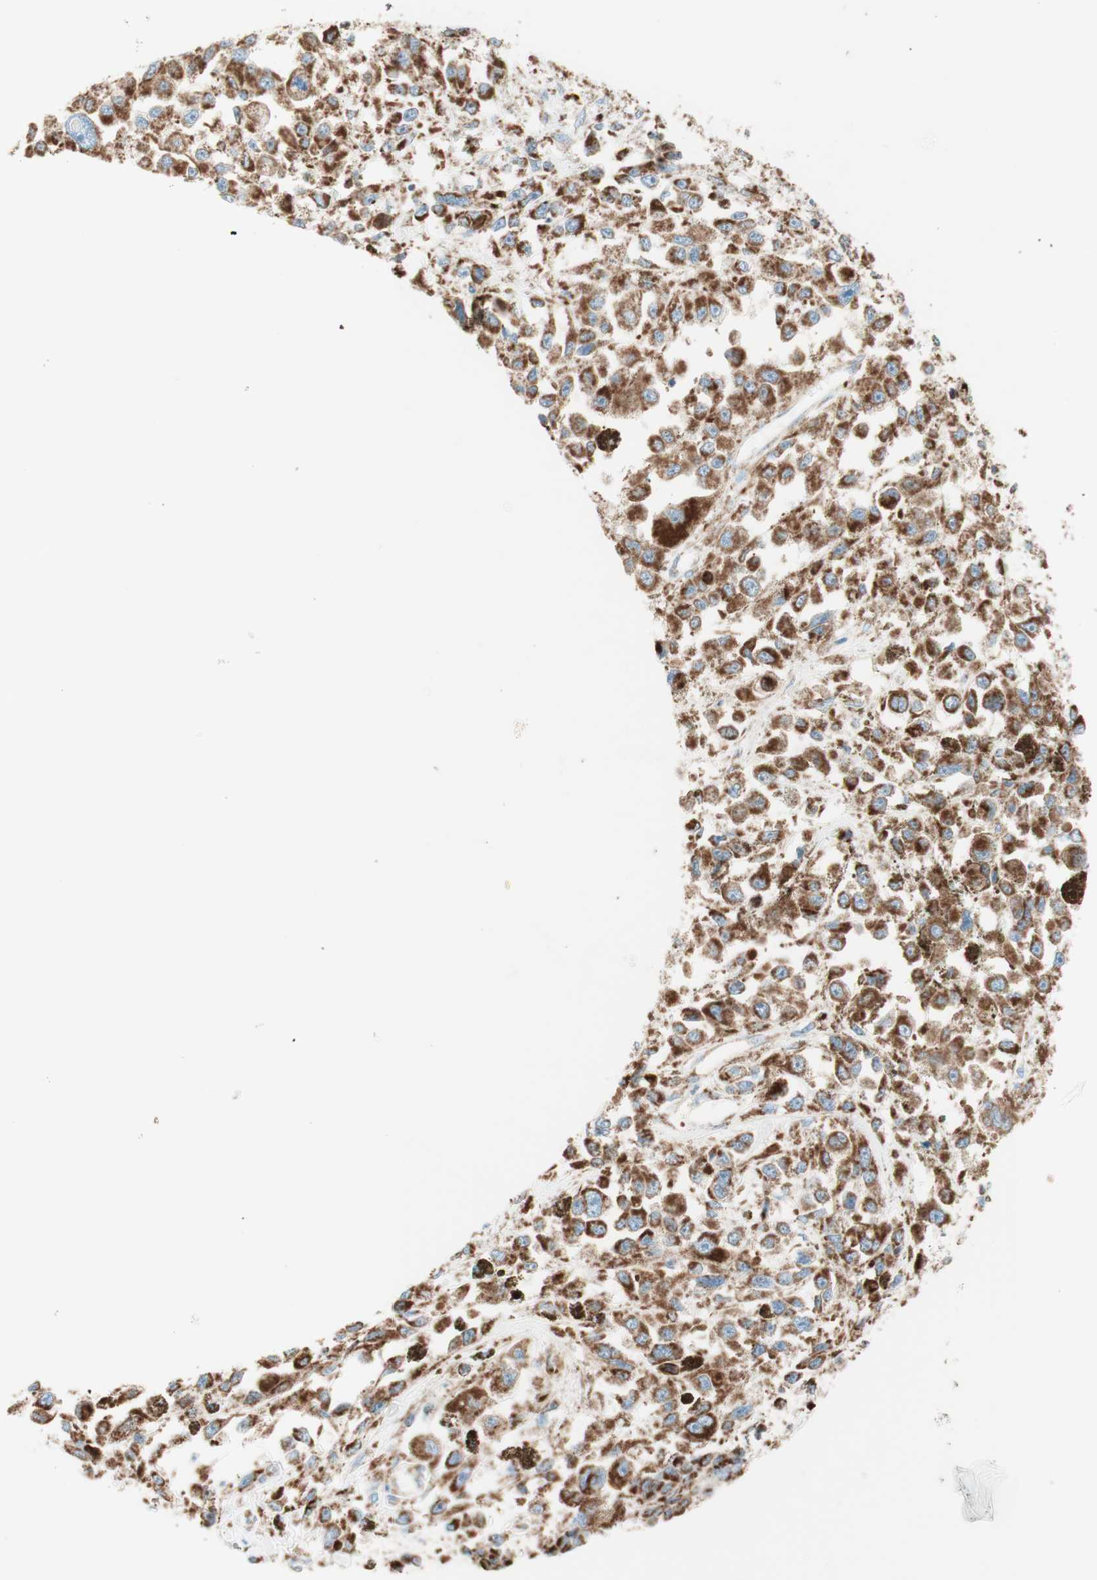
{"staining": {"intensity": "strong", "quantity": ">75%", "location": "cytoplasmic/membranous"}, "tissue": "melanoma", "cell_type": "Tumor cells", "image_type": "cancer", "snomed": [{"axis": "morphology", "description": "Malignant melanoma, Metastatic site"}, {"axis": "topography", "description": "Lymph node"}], "caption": "Immunohistochemistry histopathology image of malignant melanoma (metastatic site) stained for a protein (brown), which displays high levels of strong cytoplasmic/membranous expression in approximately >75% of tumor cells.", "gene": "TOMM20", "patient": {"sex": "male", "age": 59}}